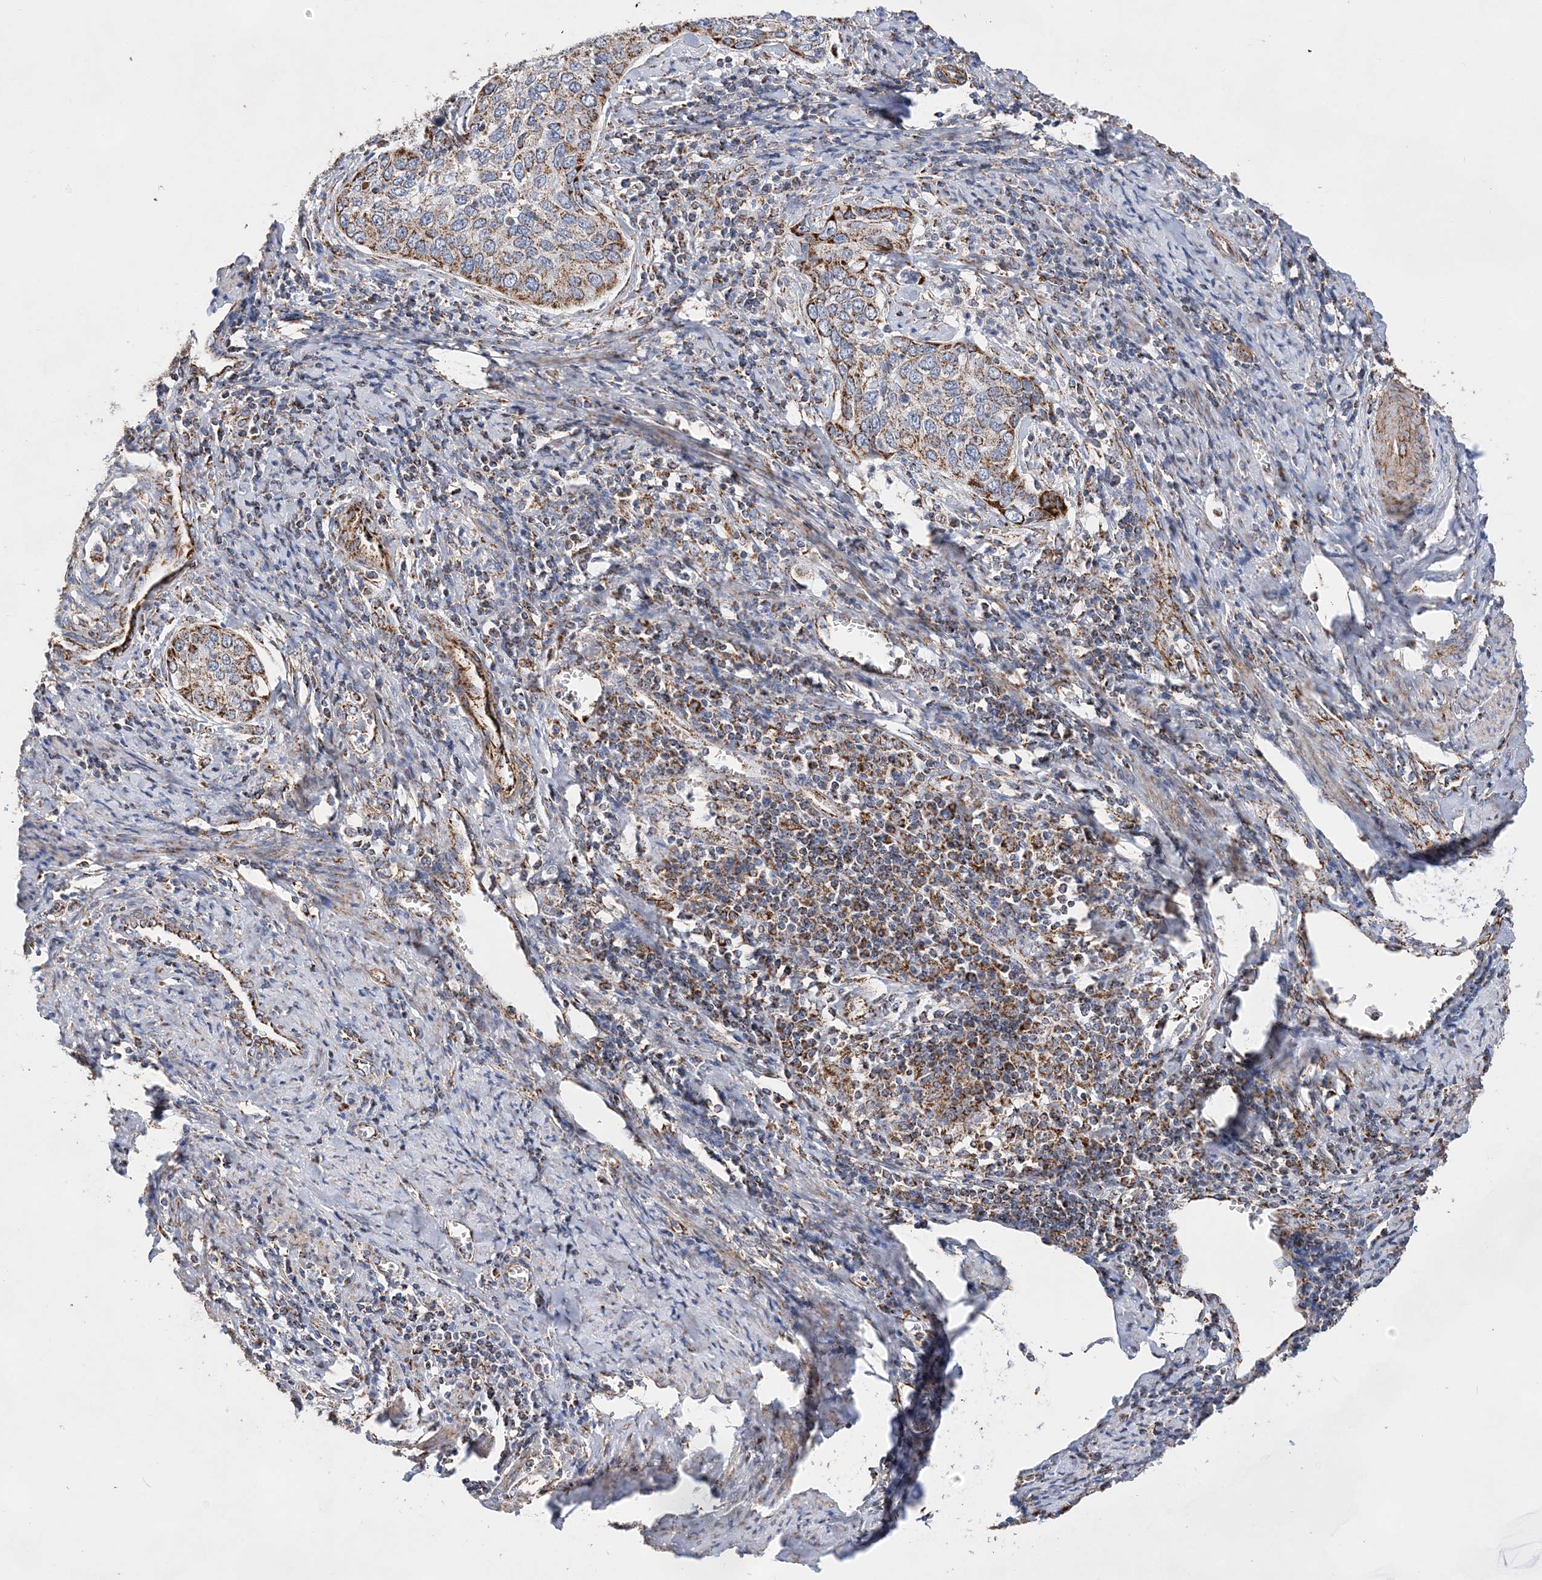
{"staining": {"intensity": "moderate", "quantity": ">75%", "location": "cytoplasmic/membranous"}, "tissue": "cervical cancer", "cell_type": "Tumor cells", "image_type": "cancer", "snomed": [{"axis": "morphology", "description": "Squamous cell carcinoma, NOS"}, {"axis": "topography", "description": "Cervix"}], "caption": "Immunohistochemistry (IHC) histopathology image of cervical cancer stained for a protein (brown), which exhibits medium levels of moderate cytoplasmic/membranous positivity in approximately >75% of tumor cells.", "gene": "ACOT9", "patient": {"sex": "female", "age": 53}}